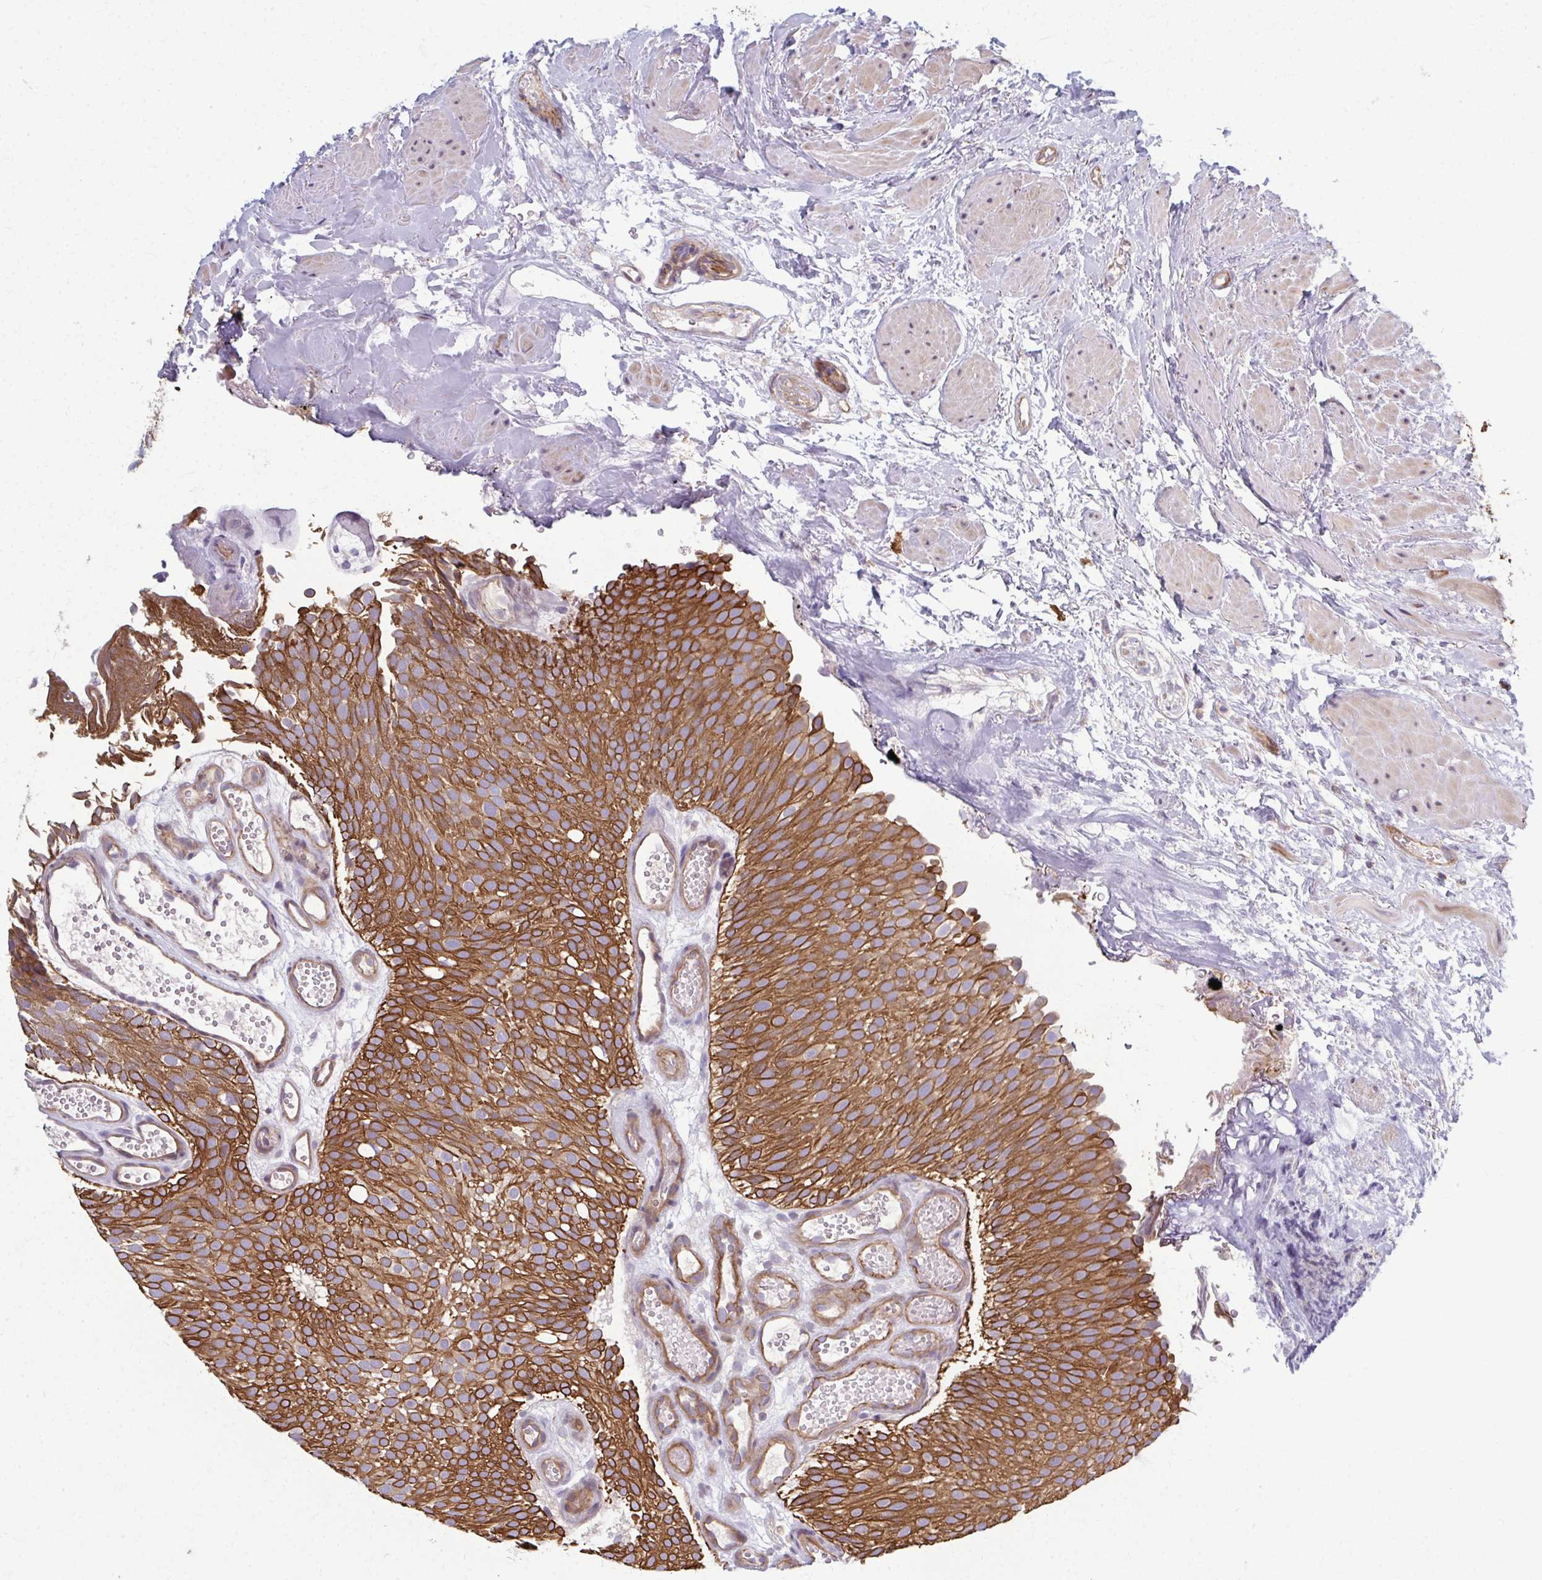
{"staining": {"intensity": "strong", "quantity": ">75%", "location": "cytoplasmic/membranous"}, "tissue": "urothelial cancer", "cell_type": "Tumor cells", "image_type": "cancer", "snomed": [{"axis": "morphology", "description": "Urothelial carcinoma, Low grade"}, {"axis": "topography", "description": "Urinary bladder"}], "caption": "Immunohistochemical staining of urothelial cancer demonstrates strong cytoplasmic/membranous protein expression in about >75% of tumor cells.", "gene": "EID2B", "patient": {"sex": "male", "age": 78}}